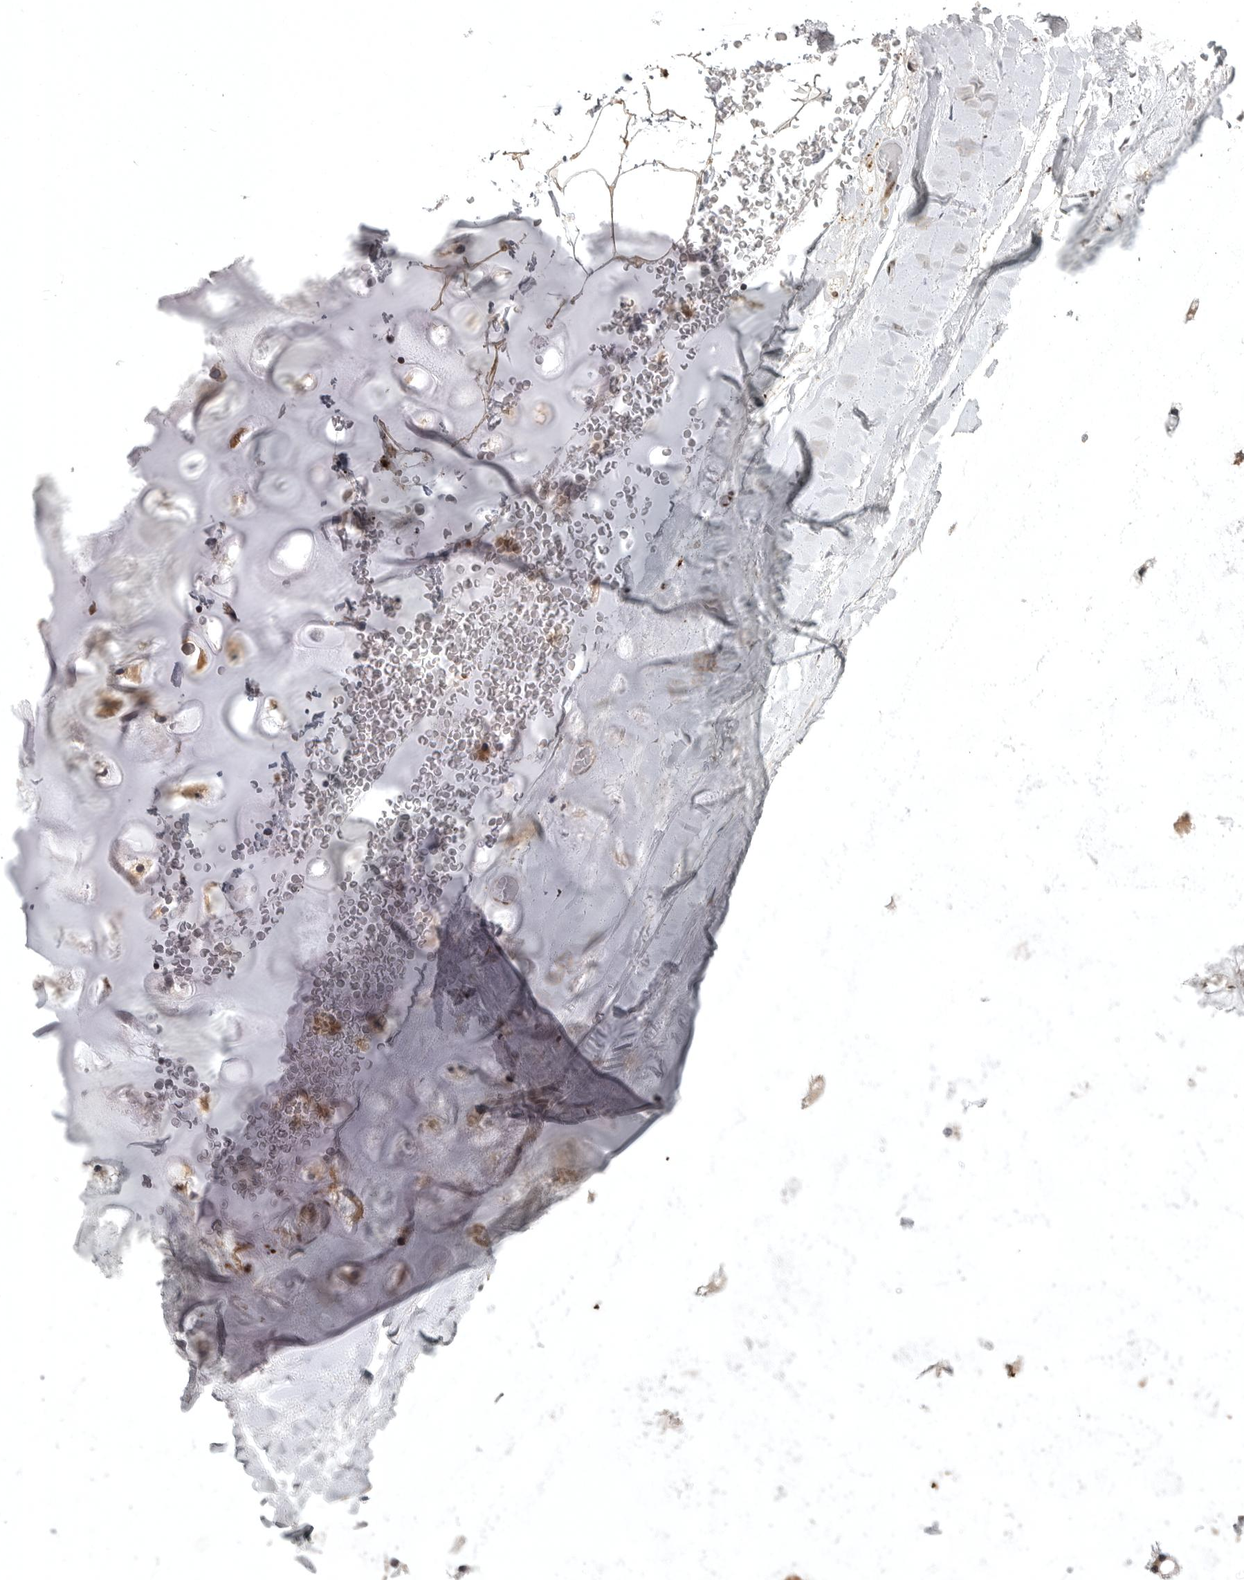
{"staining": {"intensity": "weak", "quantity": "25%-75%", "location": "cytoplasmic/membranous"}, "tissue": "adipose tissue", "cell_type": "Adipocytes", "image_type": "normal", "snomed": [{"axis": "morphology", "description": "Normal tissue, NOS"}, {"axis": "topography", "description": "Bronchus"}], "caption": "Brown immunohistochemical staining in normal human adipose tissue reveals weak cytoplasmic/membranous positivity in about 25%-75% of adipocytes.", "gene": "POLE2", "patient": {"sex": "male", "age": 66}}